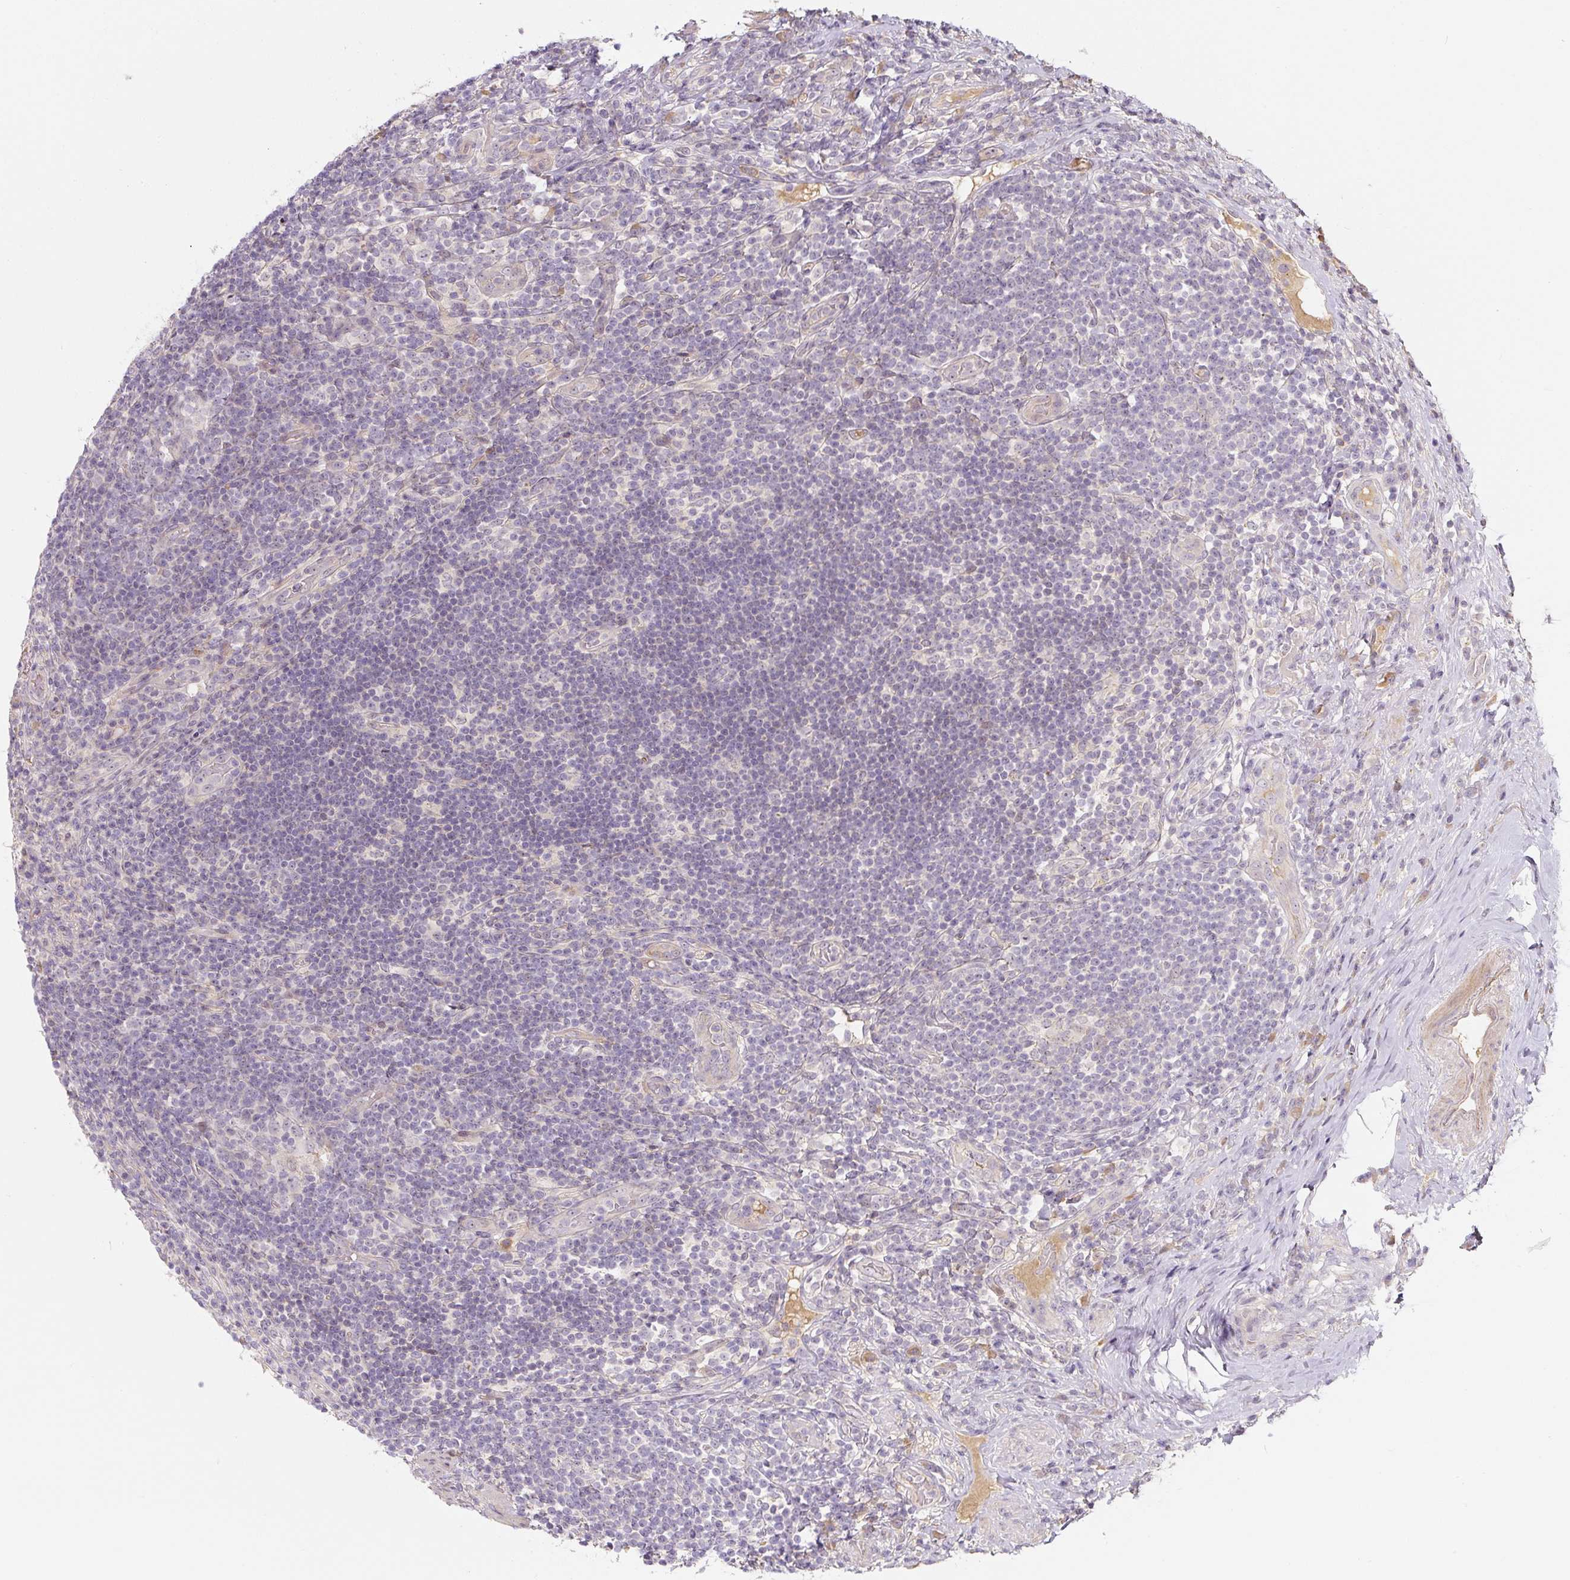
{"staining": {"intensity": "weak", "quantity": ">75%", "location": "cytoplasmic/membranous"}, "tissue": "appendix", "cell_type": "Glandular cells", "image_type": "normal", "snomed": [{"axis": "morphology", "description": "Normal tissue, NOS"}, {"axis": "topography", "description": "Appendix"}], "caption": "A histopathology image showing weak cytoplasmic/membranous staining in about >75% of glandular cells in benign appendix, as visualized by brown immunohistochemical staining.", "gene": "PWWP3B", "patient": {"sex": "female", "age": 43}}